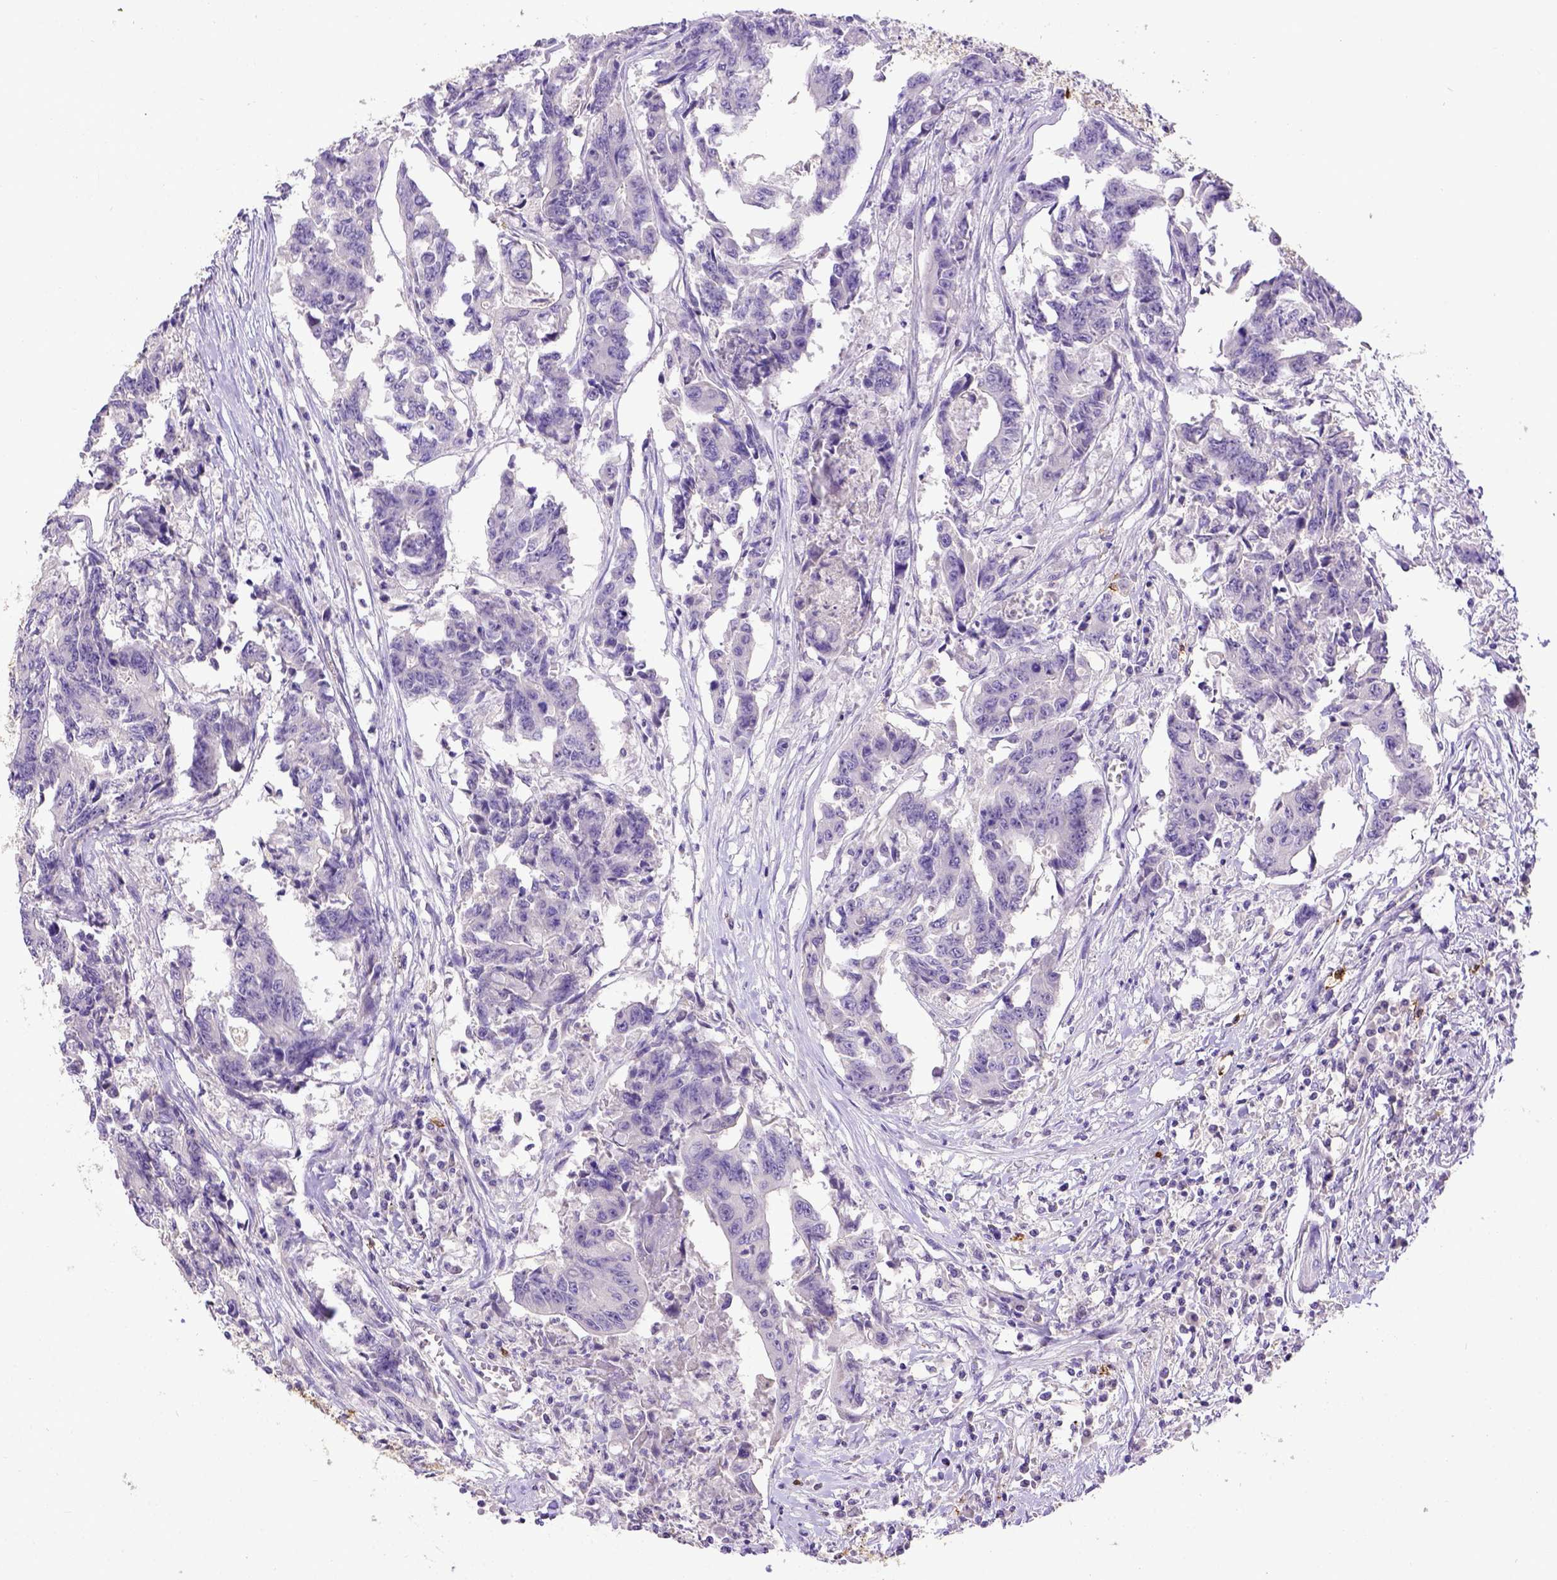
{"staining": {"intensity": "negative", "quantity": "none", "location": "none"}, "tissue": "colorectal cancer", "cell_type": "Tumor cells", "image_type": "cancer", "snomed": [{"axis": "morphology", "description": "Adenocarcinoma, NOS"}, {"axis": "topography", "description": "Rectum"}], "caption": "Tumor cells show no significant staining in adenocarcinoma (colorectal). (DAB (3,3'-diaminobenzidine) immunohistochemistry, high magnification).", "gene": "B3GAT1", "patient": {"sex": "male", "age": 54}}